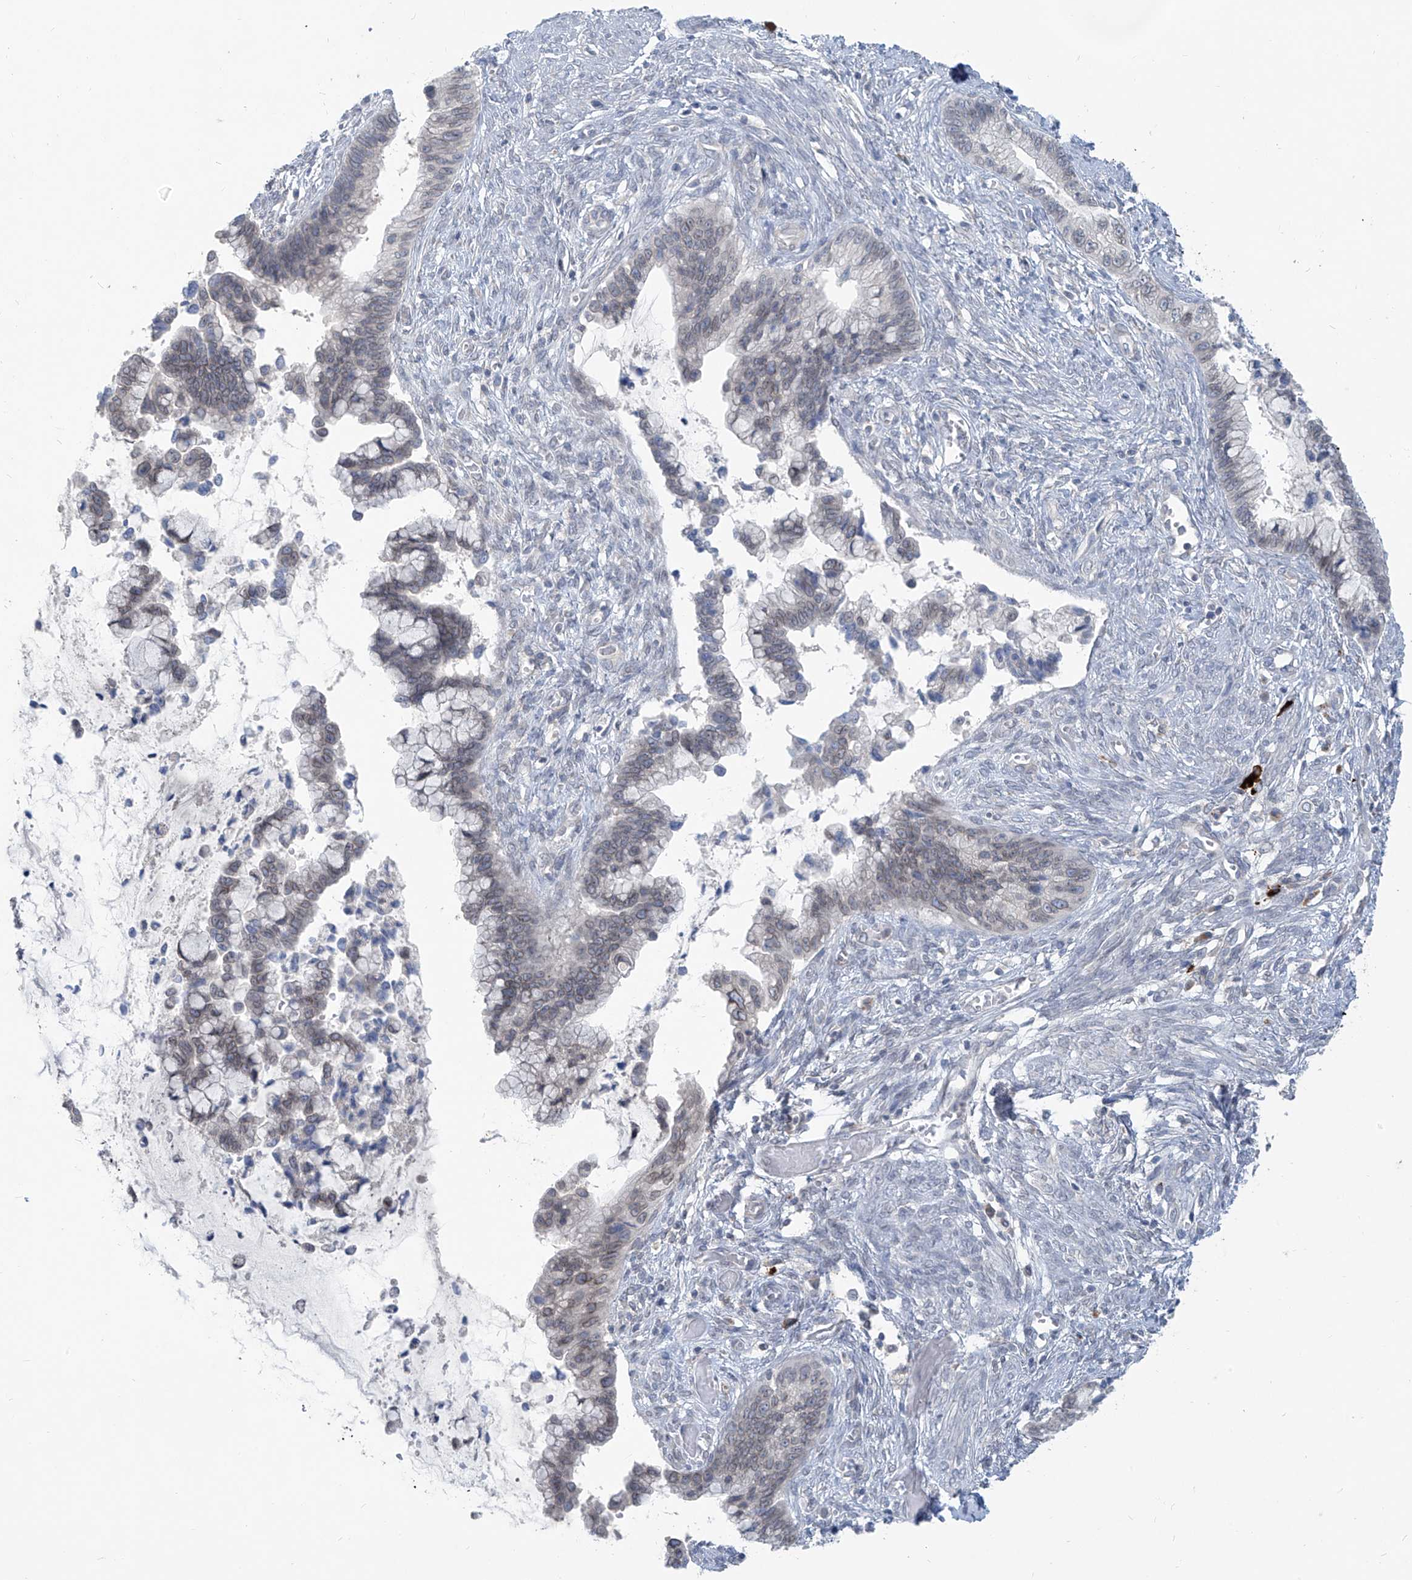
{"staining": {"intensity": "weak", "quantity": "<25%", "location": "cytoplasmic/membranous"}, "tissue": "cervical cancer", "cell_type": "Tumor cells", "image_type": "cancer", "snomed": [{"axis": "morphology", "description": "Adenocarcinoma, NOS"}, {"axis": "topography", "description": "Cervix"}], "caption": "This is an immunohistochemistry (IHC) photomicrograph of human cervical cancer (adenocarcinoma). There is no positivity in tumor cells.", "gene": "KRTAP25-1", "patient": {"sex": "female", "age": 44}}